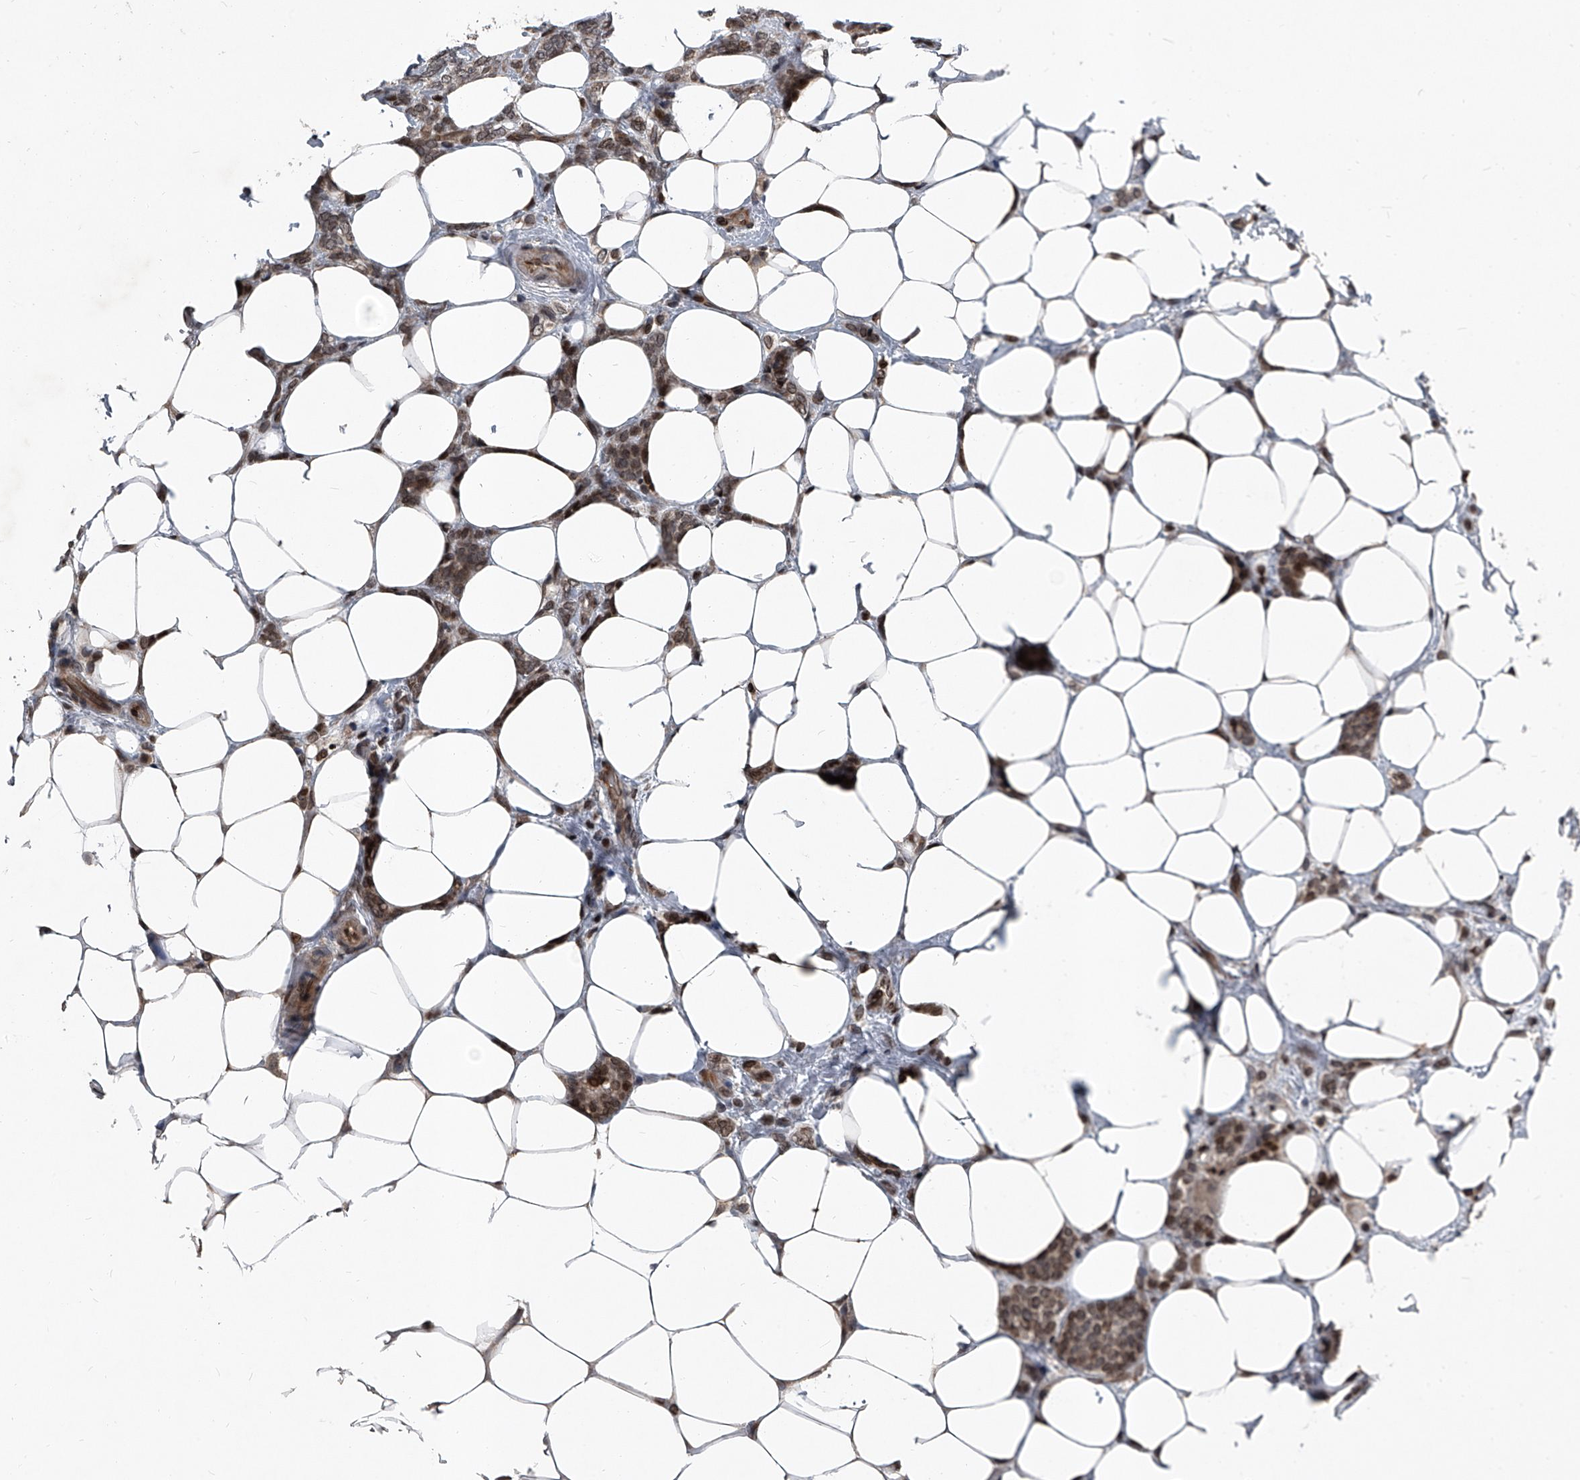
{"staining": {"intensity": "moderate", "quantity": ">75%", "location": "nuclear"}, "tissue": "breast cancer", "cell_type": "Tumor cells", "image_type": "cancer", "snomed": [{"axis": "morphology", "description": "Lobular carcinoma"}, {"axis": "topography", "description": "Breast"}], "caption": "Protein expression analysis of human breast cancer reveals moderate nuclear staining in approximately >75% of tumor cells.", "gene": "PHF20", "patient": {"sex": "female", "age": 50}}